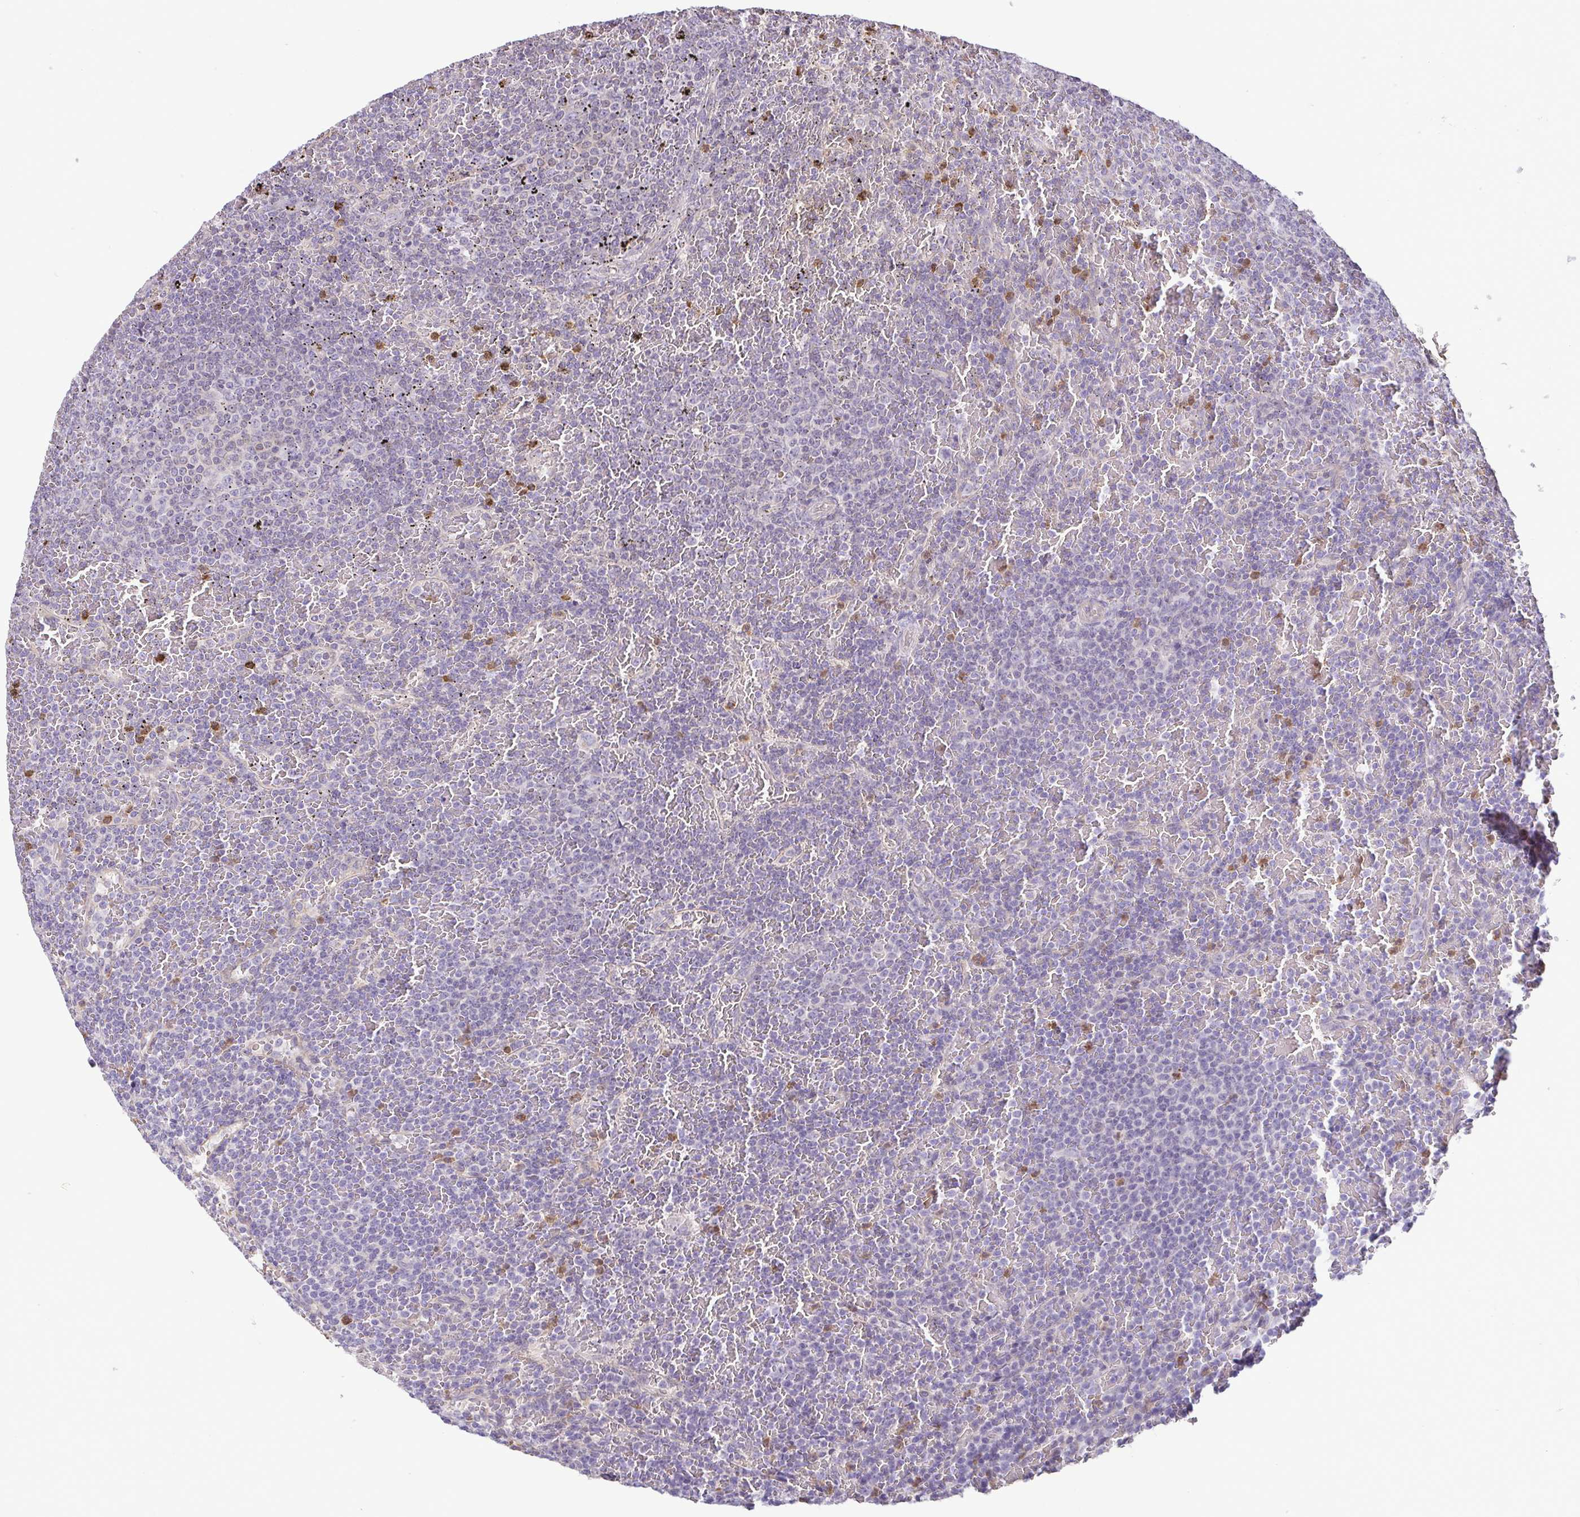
{"staining": {"intensity": "negative", "quantity": "none", "location": "none"}, "tissue": "lymphoma", "cell_type": "Tumor cells", "image_type": "cancer", "snomed": [{"axis": "morphology", "description": "Malignant lymphoma, non-Hodgkin's type, Low grade"}, {"axis": "topography", "description": "Spleen"}], "caption": "High power microscopy histopathology image of an immunohistochemistry micrograph of lymphoma, revealing no significant expression in tumor cells.", "gene": "MYL10", "patient": {"sex": "female", "age": 77}}